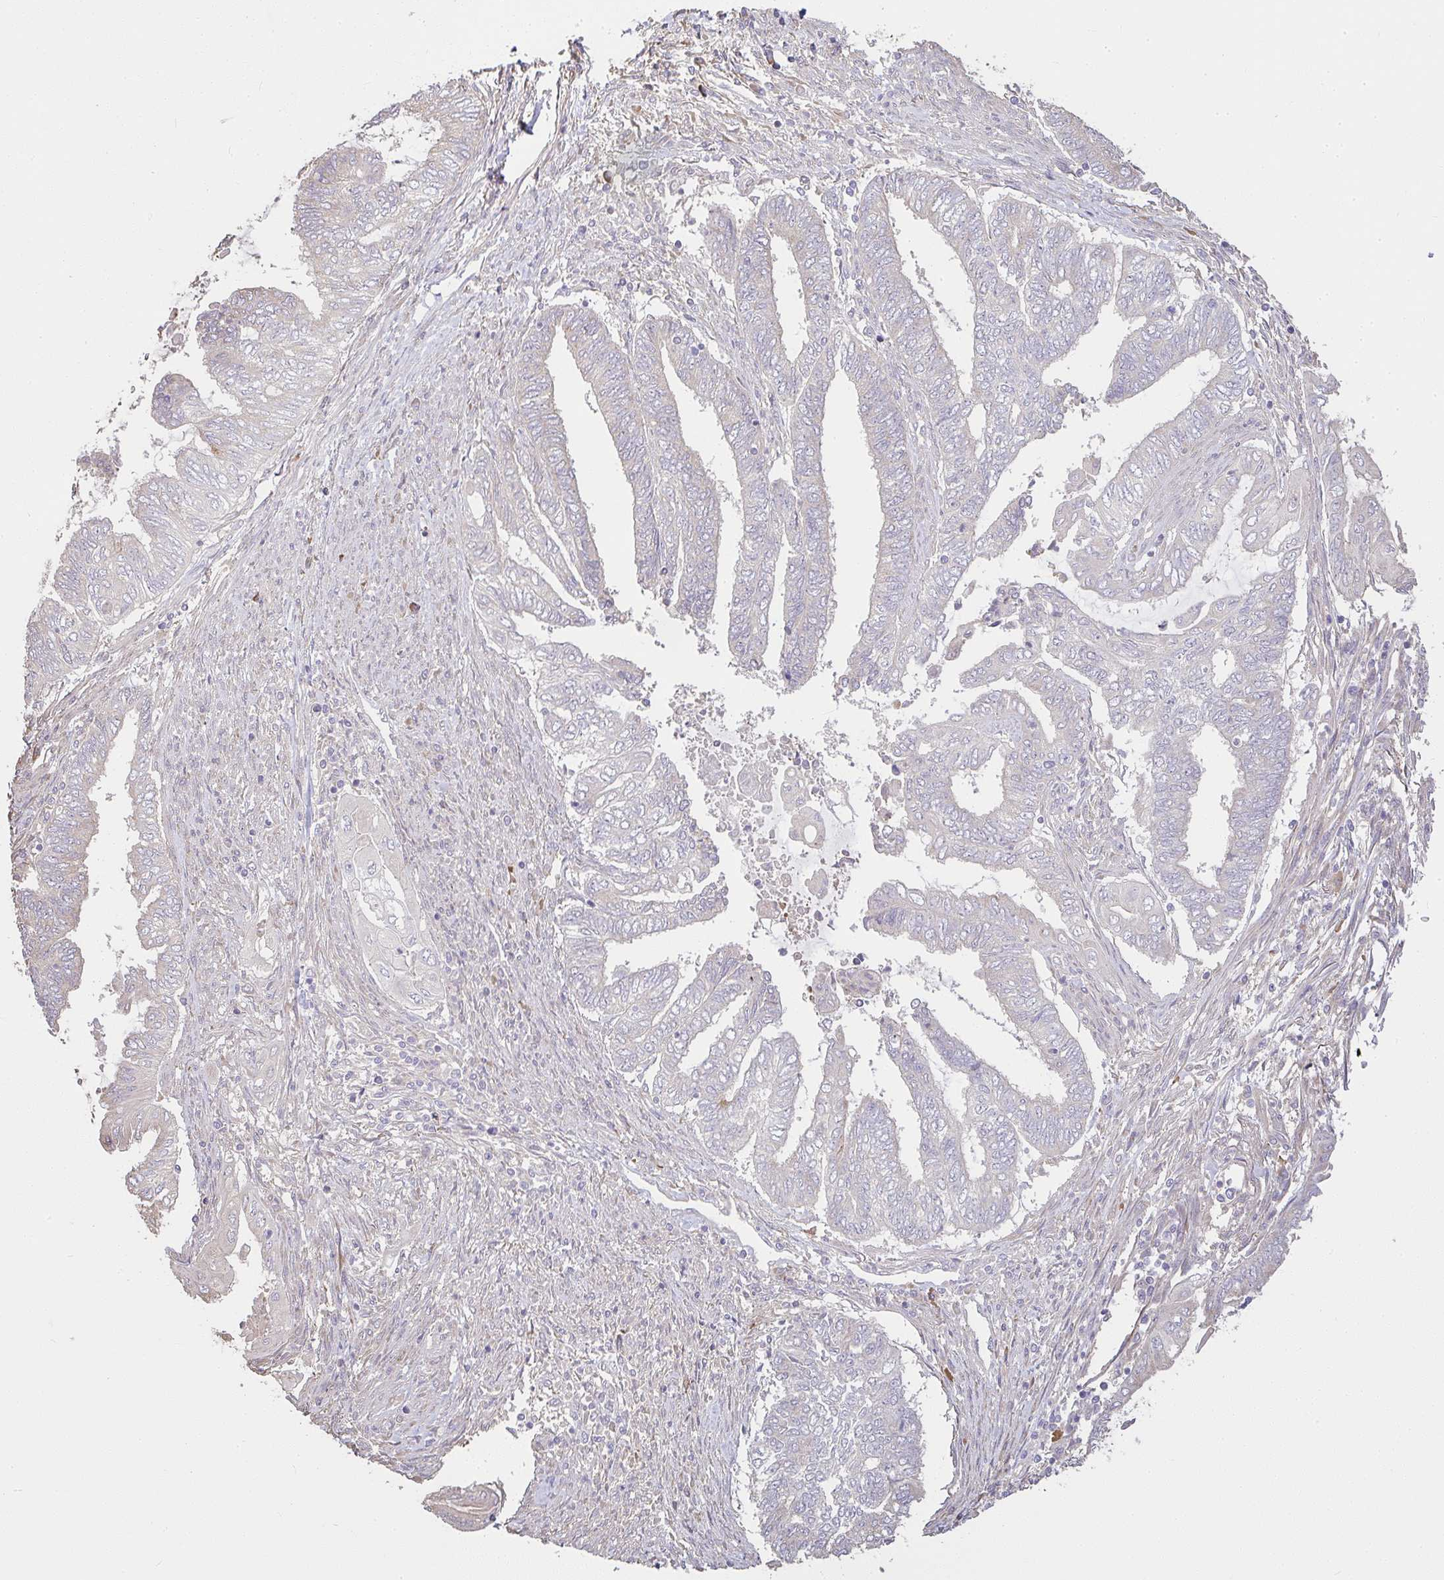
{"staining": {"intensity": "negative", "quantity": "none", "location": "none"}, "tissue": "endometrial cancer", "cell_type": "Tumor cells", "image_type": "cancer", "snomed": [{"axis": "morphology", "description": "Adenocarcinoma, NOS"}, {"axis": "topography", "description": "Uterus"}, {"axis": "topography", "description": "Endometrium"}], "caption": "This histopathology image is of endometrial cancer stained with immunohistochemistry to label a protein in brown with the nuclei are counter-stained blue. There is no positivity in tumor cells. (DAB (3,3'-diaminobenzidine) immunohistochemistry (IHC) with hematoxylin counter stain).", "gene": "BRINP3", "patient": {"sex": "female", "age": 70}}